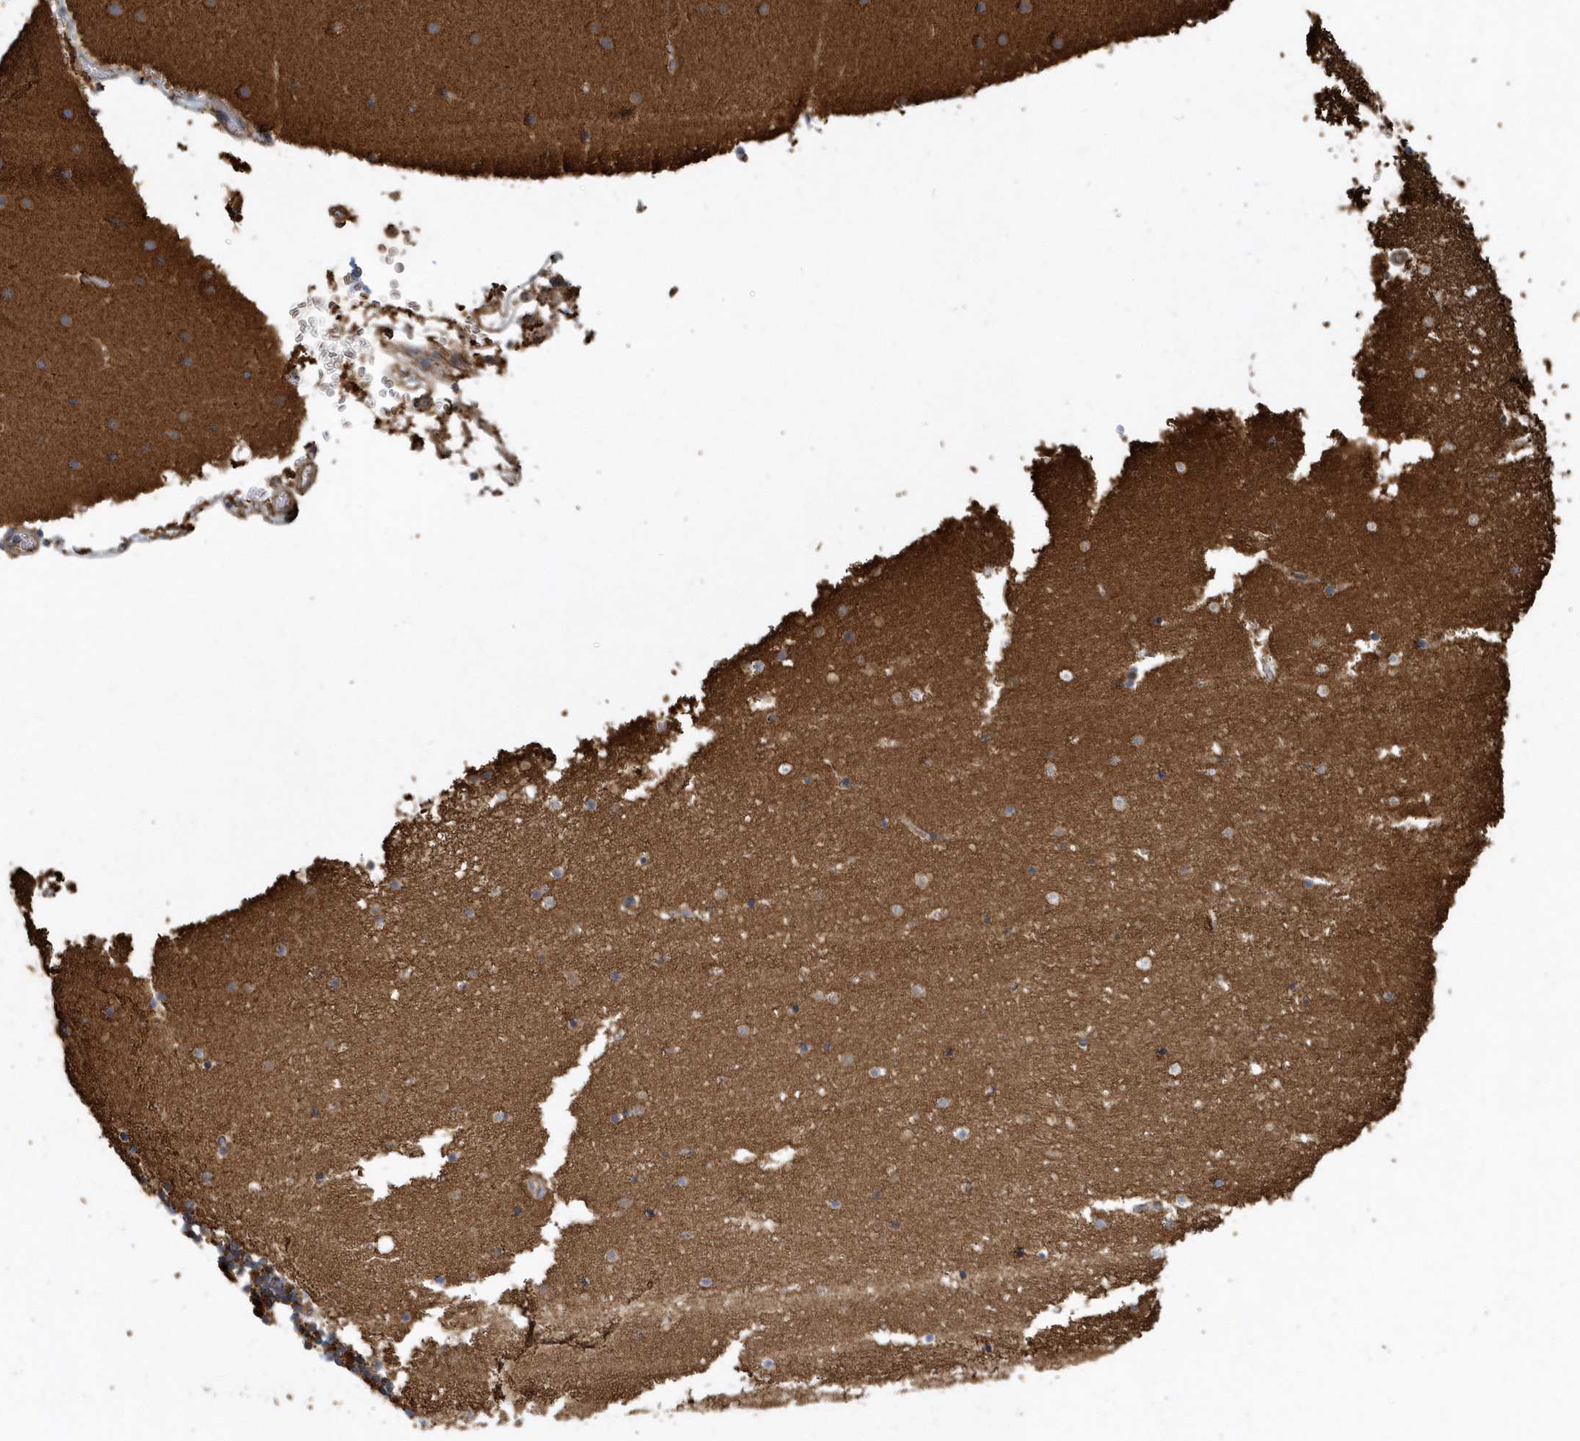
{"staining": {"intensity": "strong", "quantity": "25%-75%", "location": "cytoplasmic/membranous"}, "tissue": "cerebellum", "cell_type": "Cells in granular layer", "image_type": "normal", "snomed": [{"axis": "morphology", "description": "Normal tissue, NOS"}, {"axis": "topography", "description": "Cerebellum"}], "caption": "An immunohistochemistry histopathology image of benign tissue is shown. Protein staining in brown labels strong cytoplasmic/membranous positivity in cerebellum within cells in granular layer.", "gene": "TRAIP", "patient": {"sex": "male", "age": 57}}